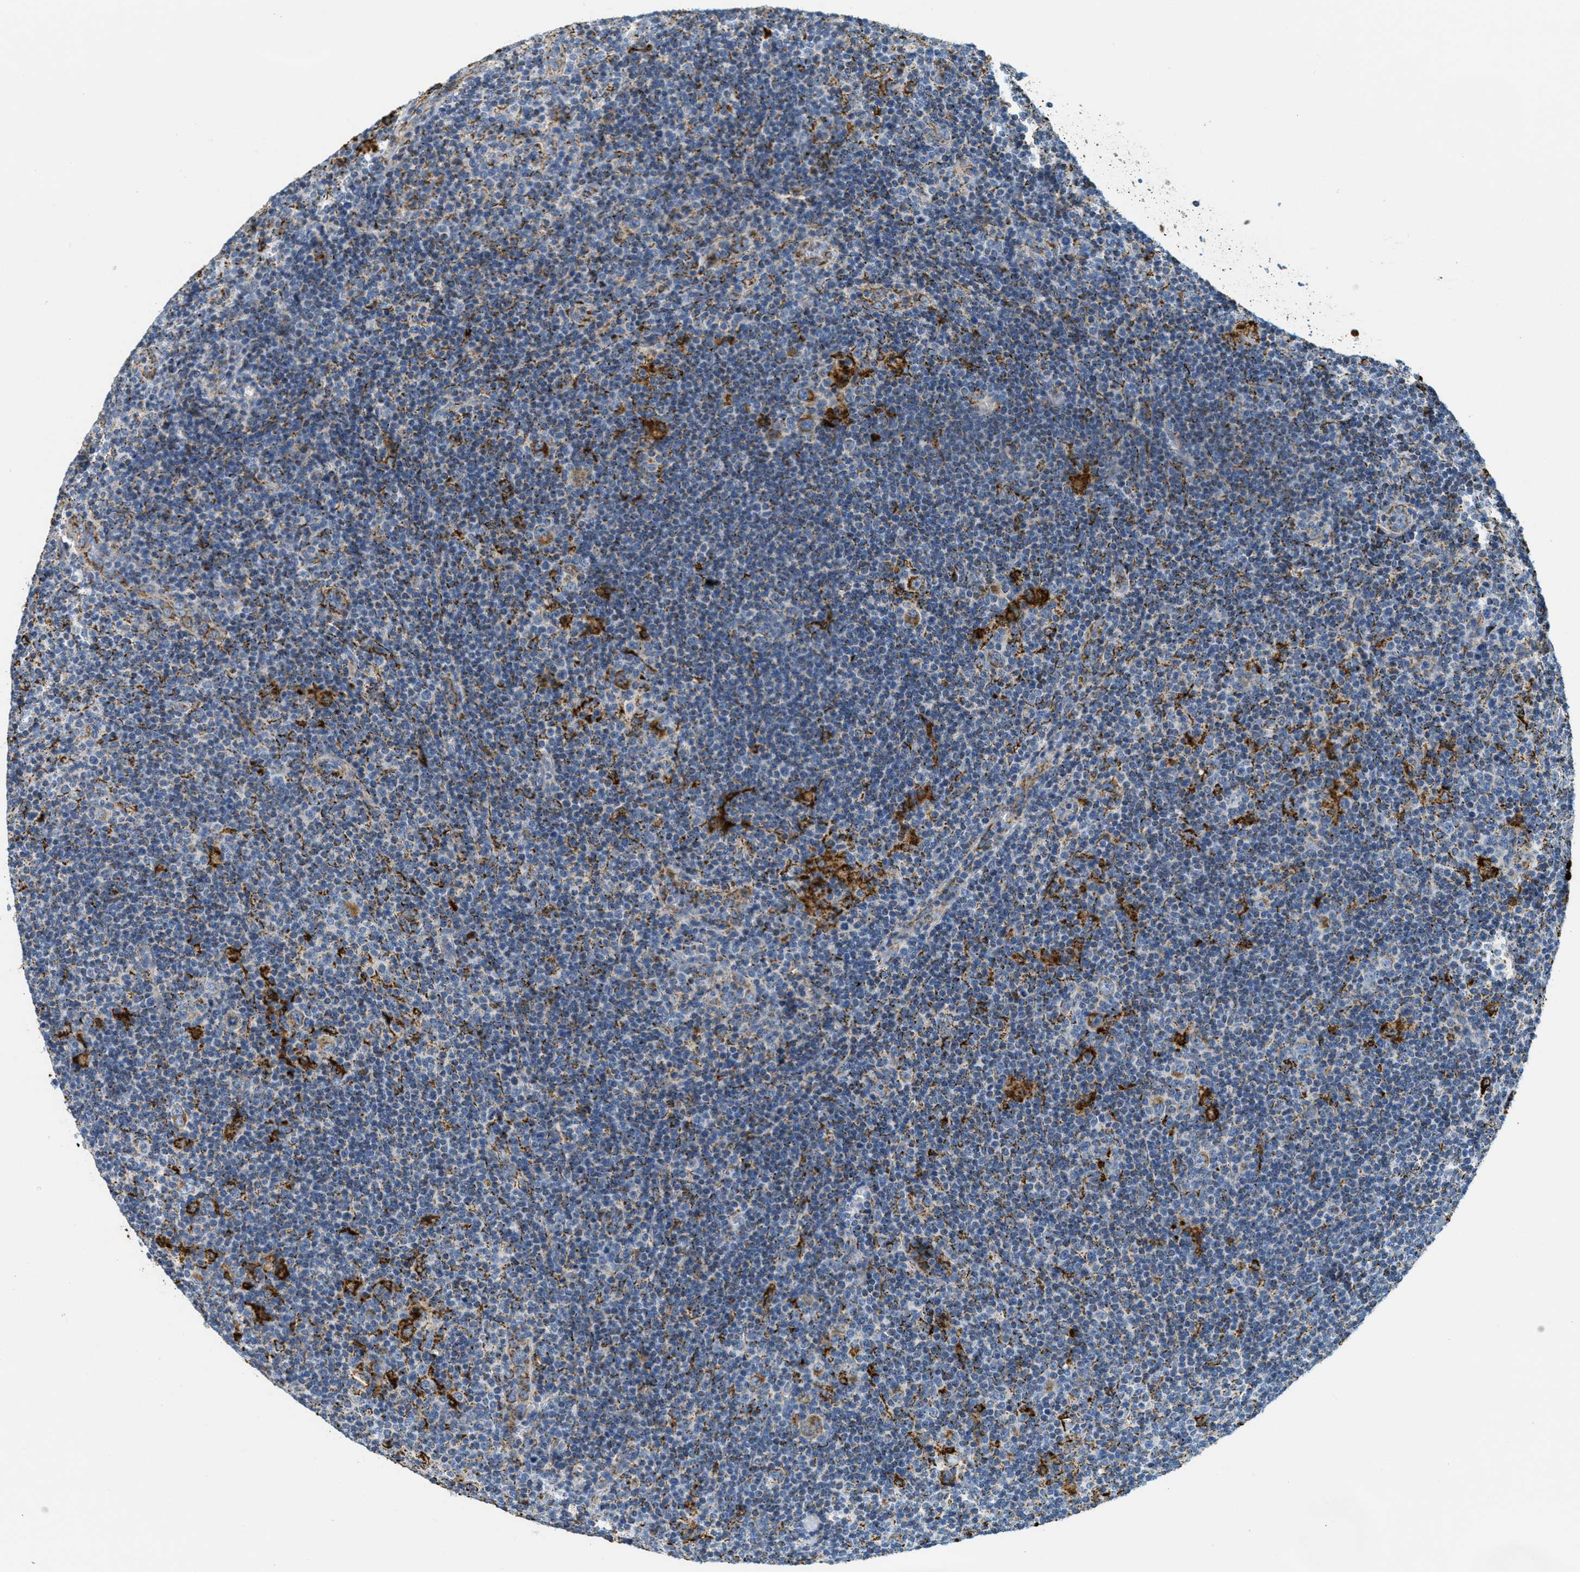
{"staining": {"intensity": "moderate", "quantity": "<25%", "location": "cytoplasmic/membranous"}, "tissue": "lymphoma", "cell_type": "Tumor cells", "image_type": "cancer", "snomed": [{"axis": "morphology", "description": "Hodgkin's disease, NOS"}, {"axis": "topography", "description": "Lymph node"}], "caption": "The image reveals immunohistochemical staining of lymphoma. There is moderate cytoplasmic/membranous positivity is present in about <25% of tumor cells. The staining was performed using DAB, with brown indicating positive protein expression. Nuclei are stained blue with hematoxylin.", "gene": "HLCS", "patient": {"sex": "female", "age": 57}}